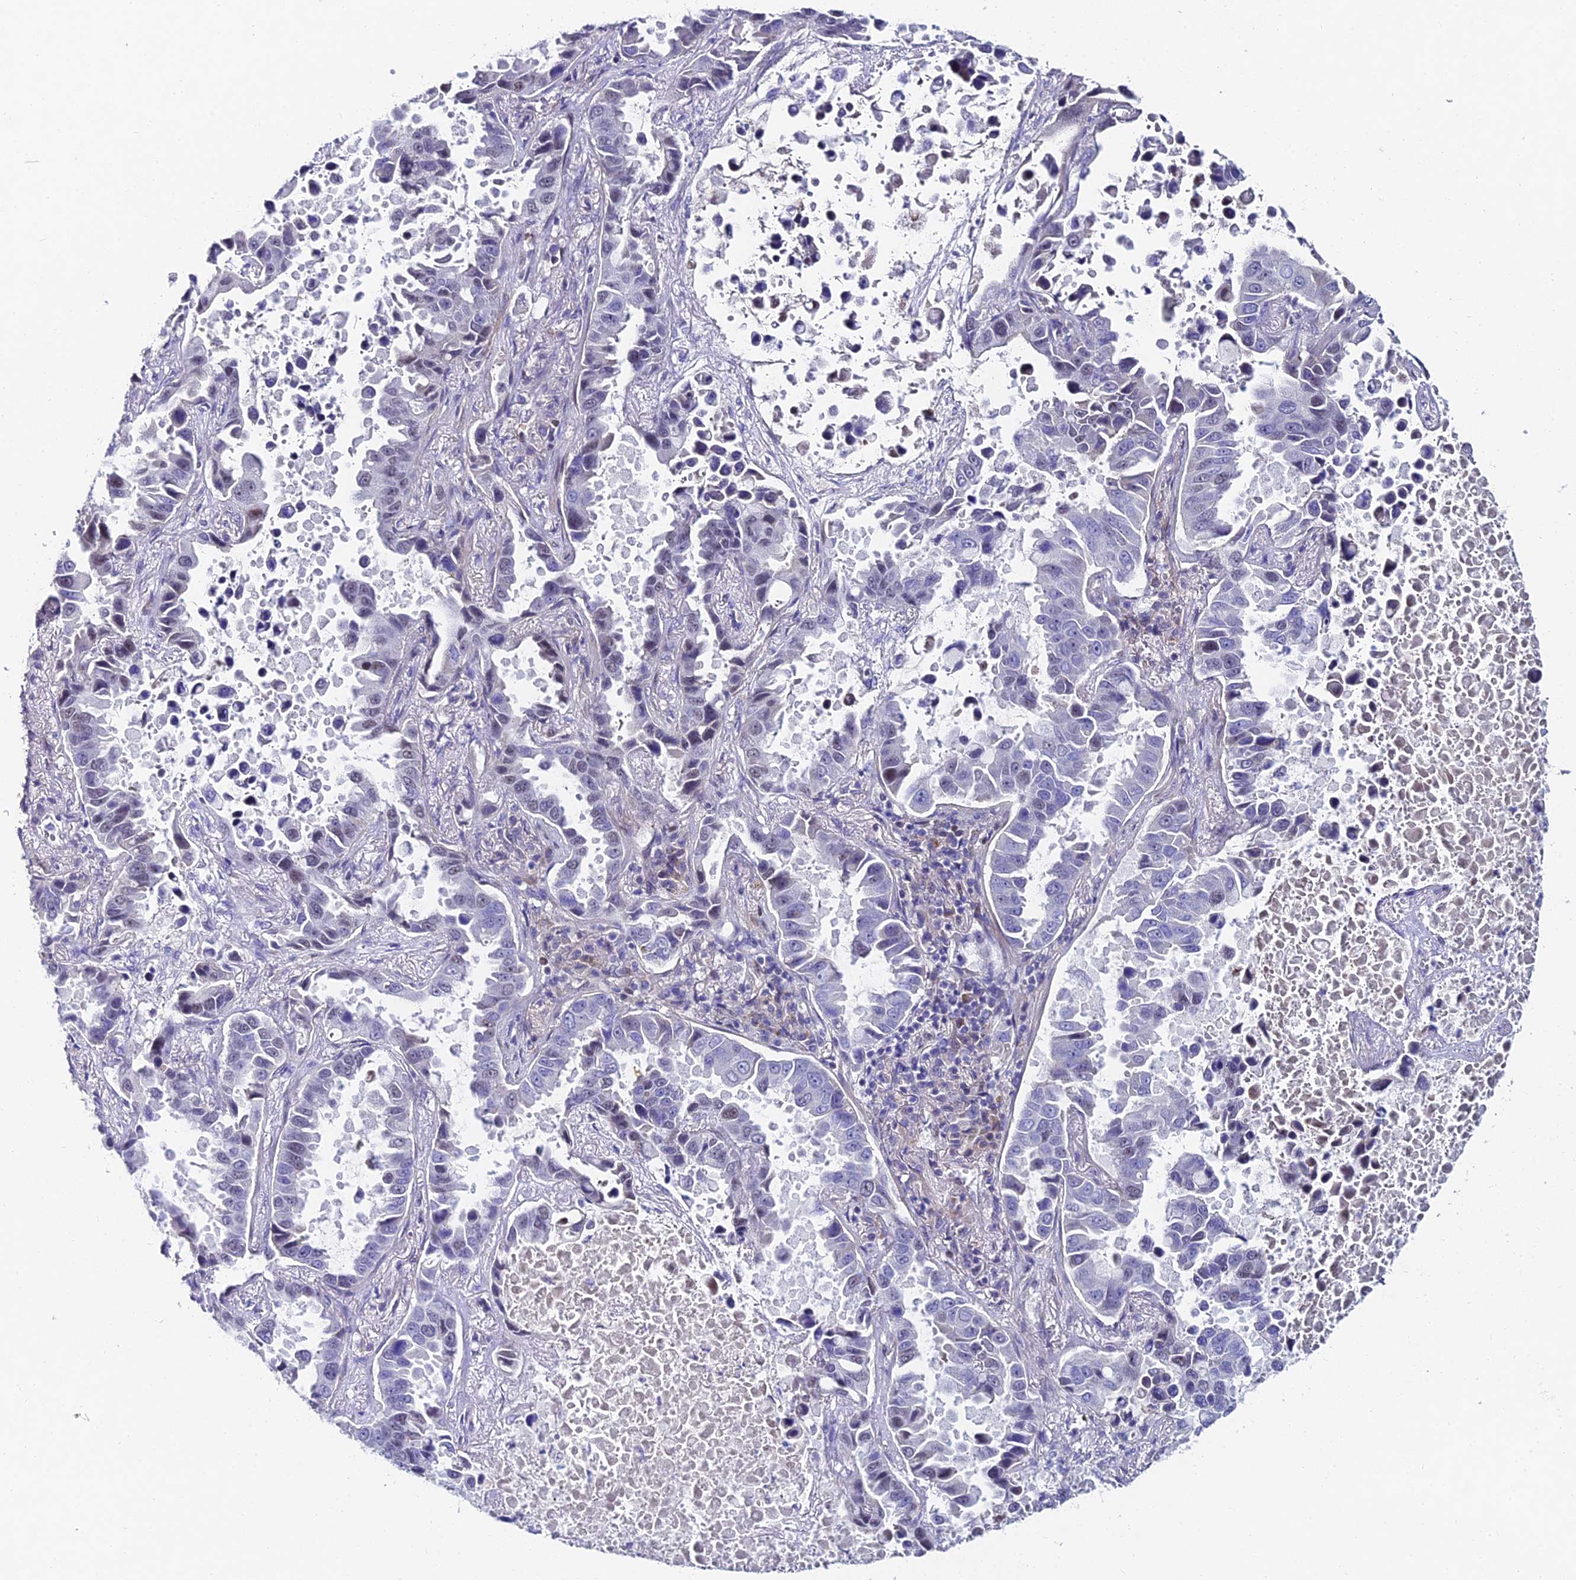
{"staining": {"intensity": "negative", "quantity": "none", "location": "none"}, "tissue": "lung cancer", "cell_type": "Tumor cells", "image_type": "cancer", "snomed": [{"axis": "morphology", "description": "Adenocarcinoma, NOS"}, {"axis": "topography", "description": "Lung"}], "caption": "Tumor cells show no significant expression in lung adenocarcinoma.", "gene": "TRIM24", "patient": {"sex": "male", "age": 64}}